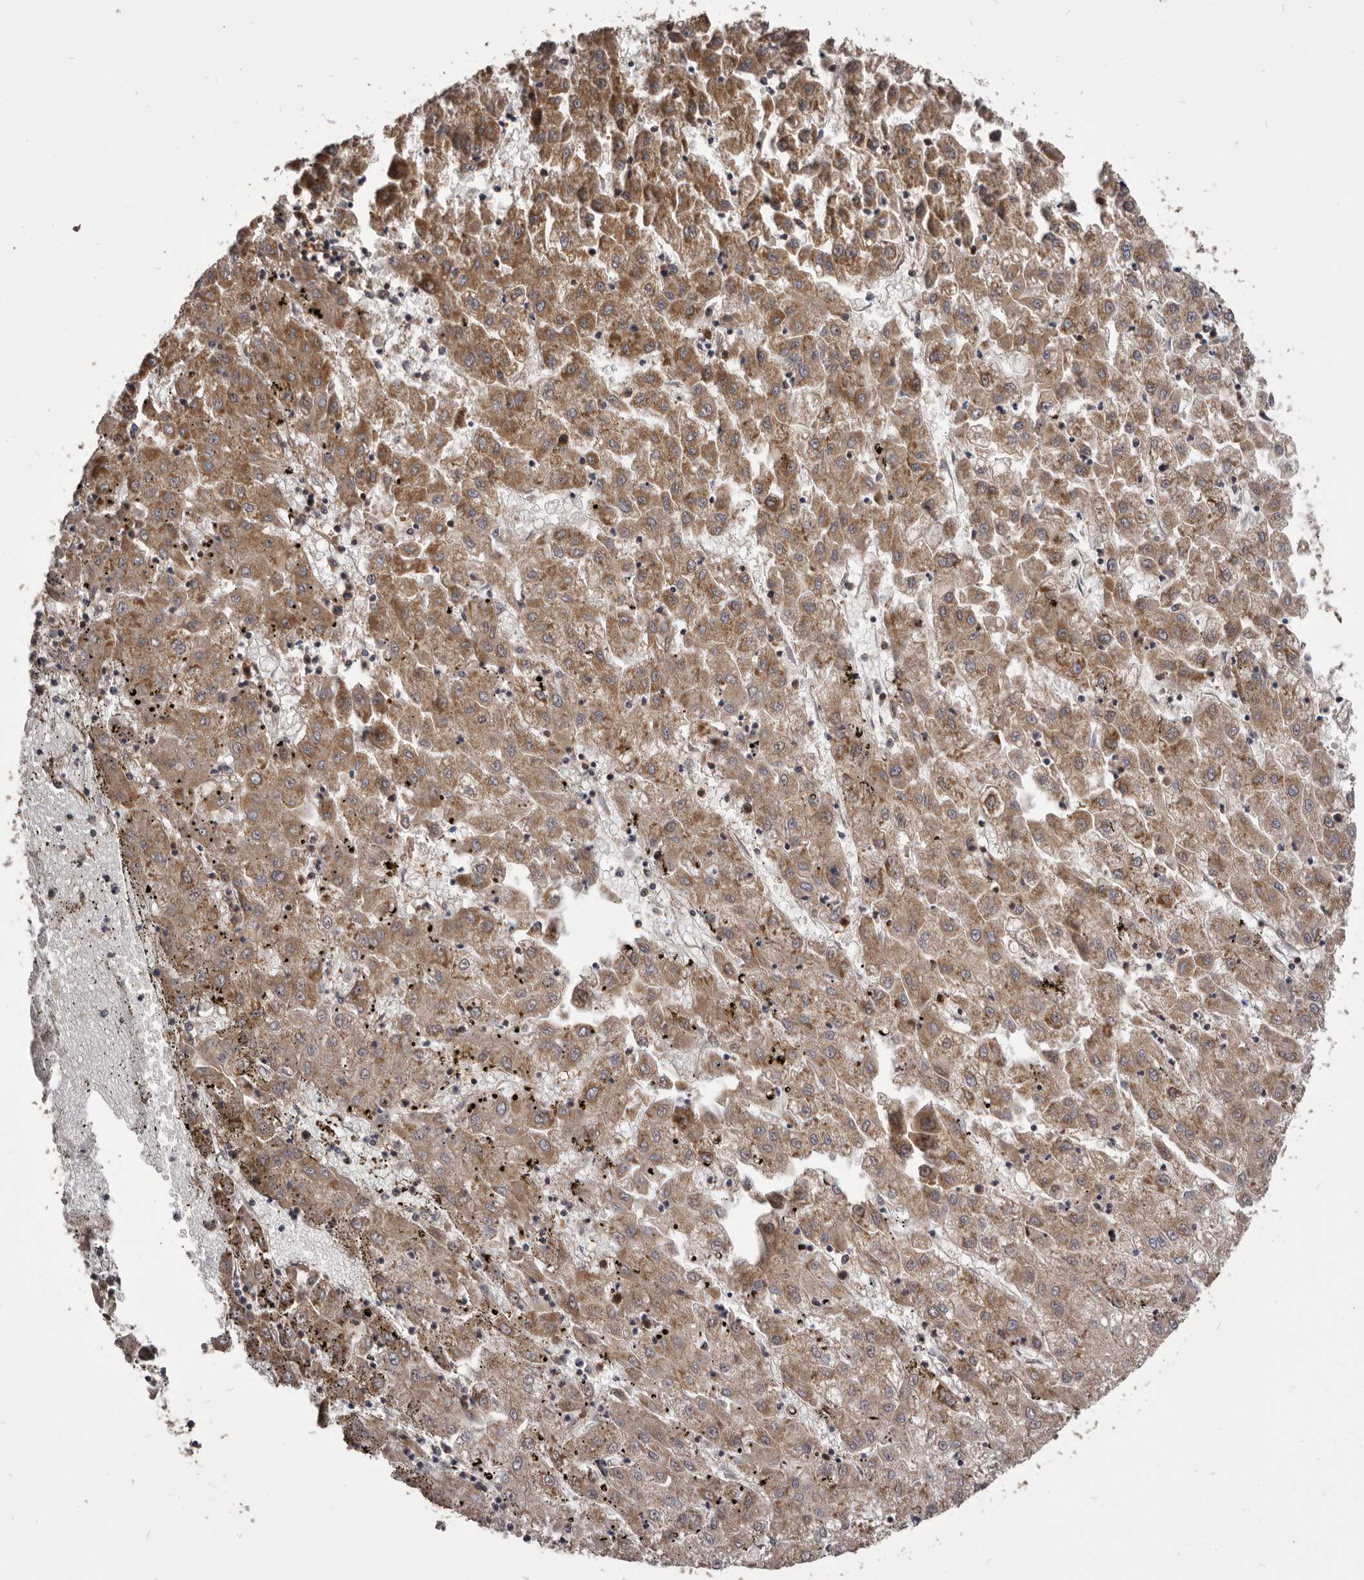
{"staining": {"intensity": "moderate", "quantity": ">75%", "location": "cytoplasmic/membranous"}, "tissue": "liver cancer", "cell_type": "Tumor cells", "image_type": "cancer", "snomed": [{"axis": "morphology", "description": "Carcinoma, Hepatocellular, NOS"}, {"axis": "topography", "description": "Liver"}], "caption": "Immunohistochemistry (IHC) (DAB (3,3'-diaminobenzidine)) staining of liver hepatocellular carcinoma reveals moderate cytoplasmic/membranous protein positivity in approximately >75% of tumor cells. (DAB (3,3'-diaminobenzidine) IHC, brown staining for protein, blue staining for nuclei).", "gene": "HBS1L", "patient": {"sex": "male", "age": 72}}